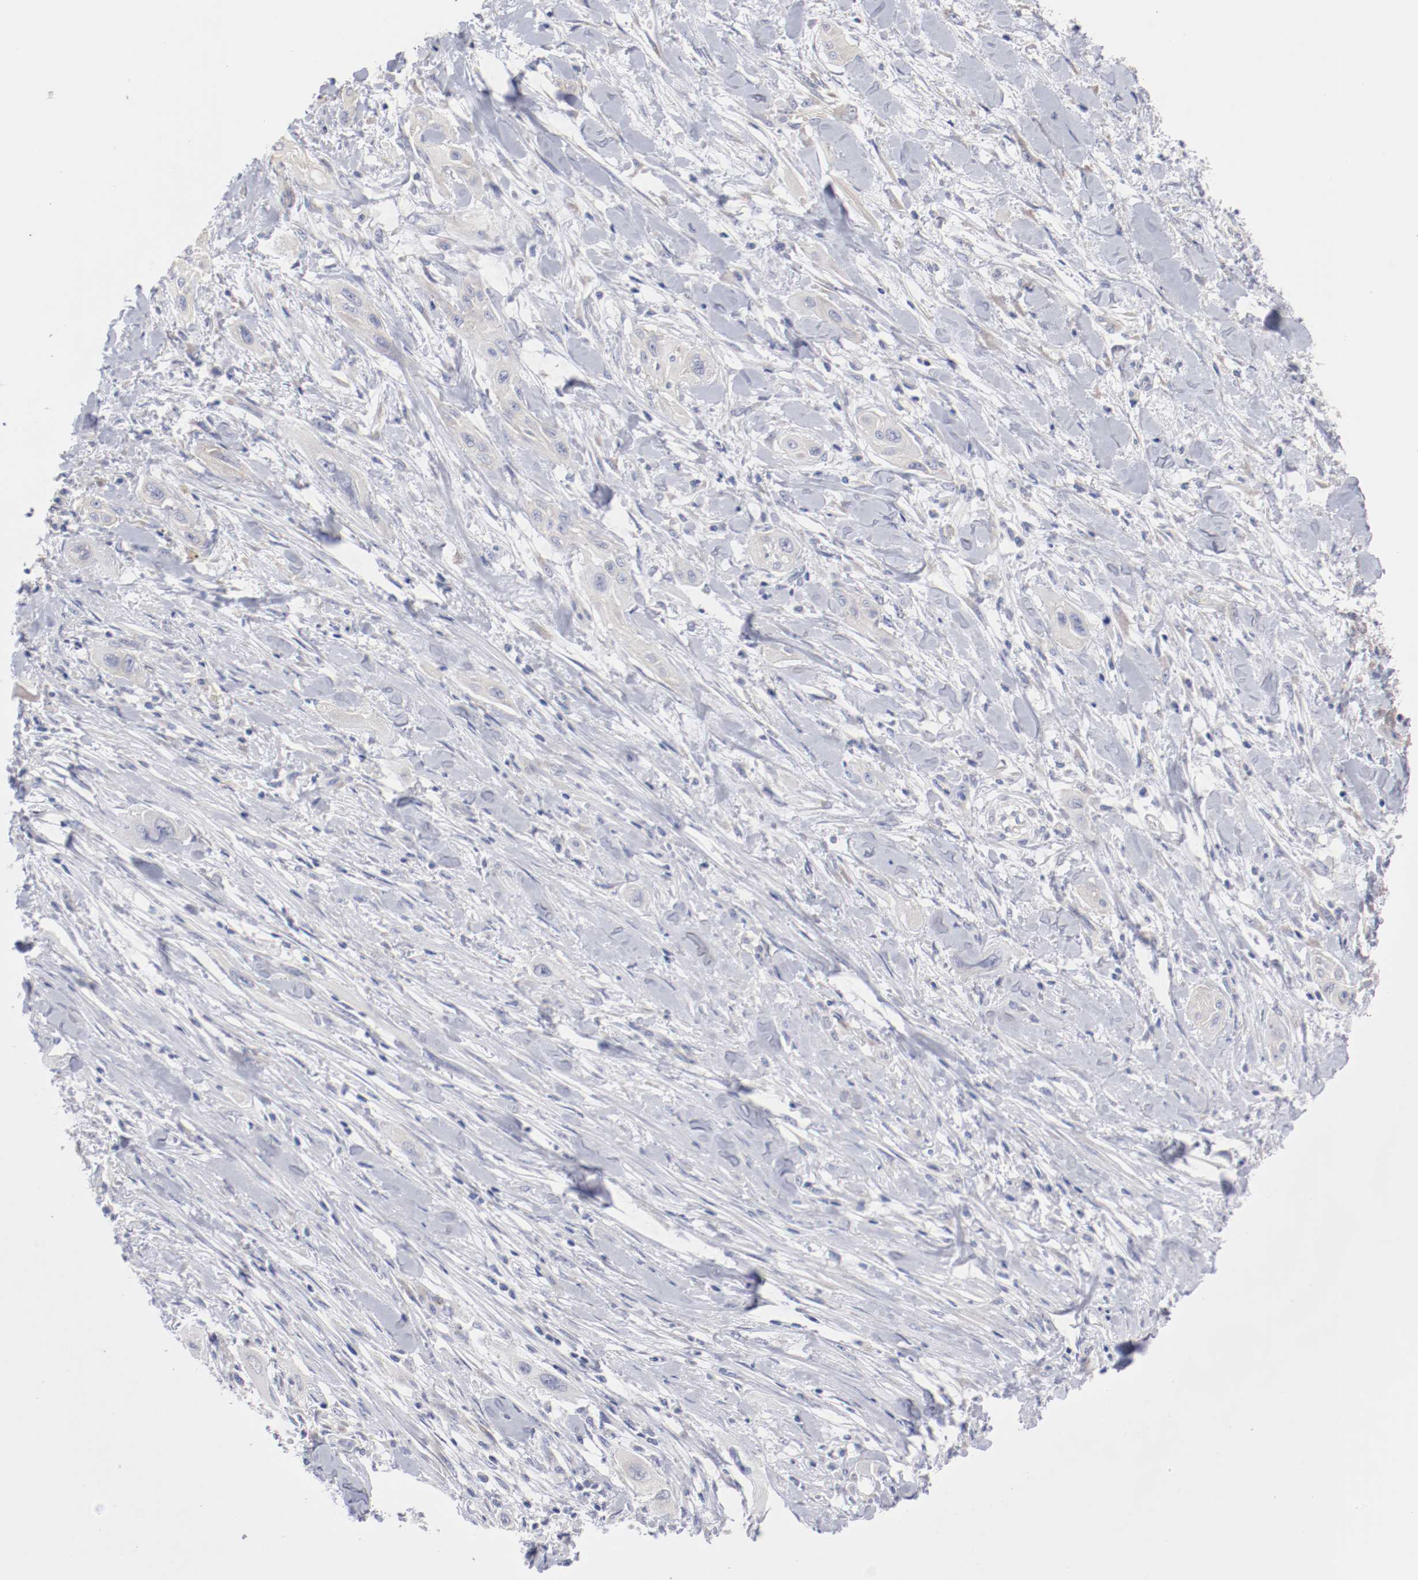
{"staining": {"intensity": "weak", "quantity": "<25%", "location": "cytoplasmic/membranous"}, "tissue": "lung cancer", "cell_type": "Tumor cells", "image_type": "cancer", "snomed": [{"axis": "morphology", "description": "Squamous cell carcinoma, NOS"}, {"axis": "topography", "description": "Lung"}], "caption": "Tumor cells are negative for protein expression in human lung cancer.", "gene": "CPE", "patient": {"sex": "female", "age": 47}}